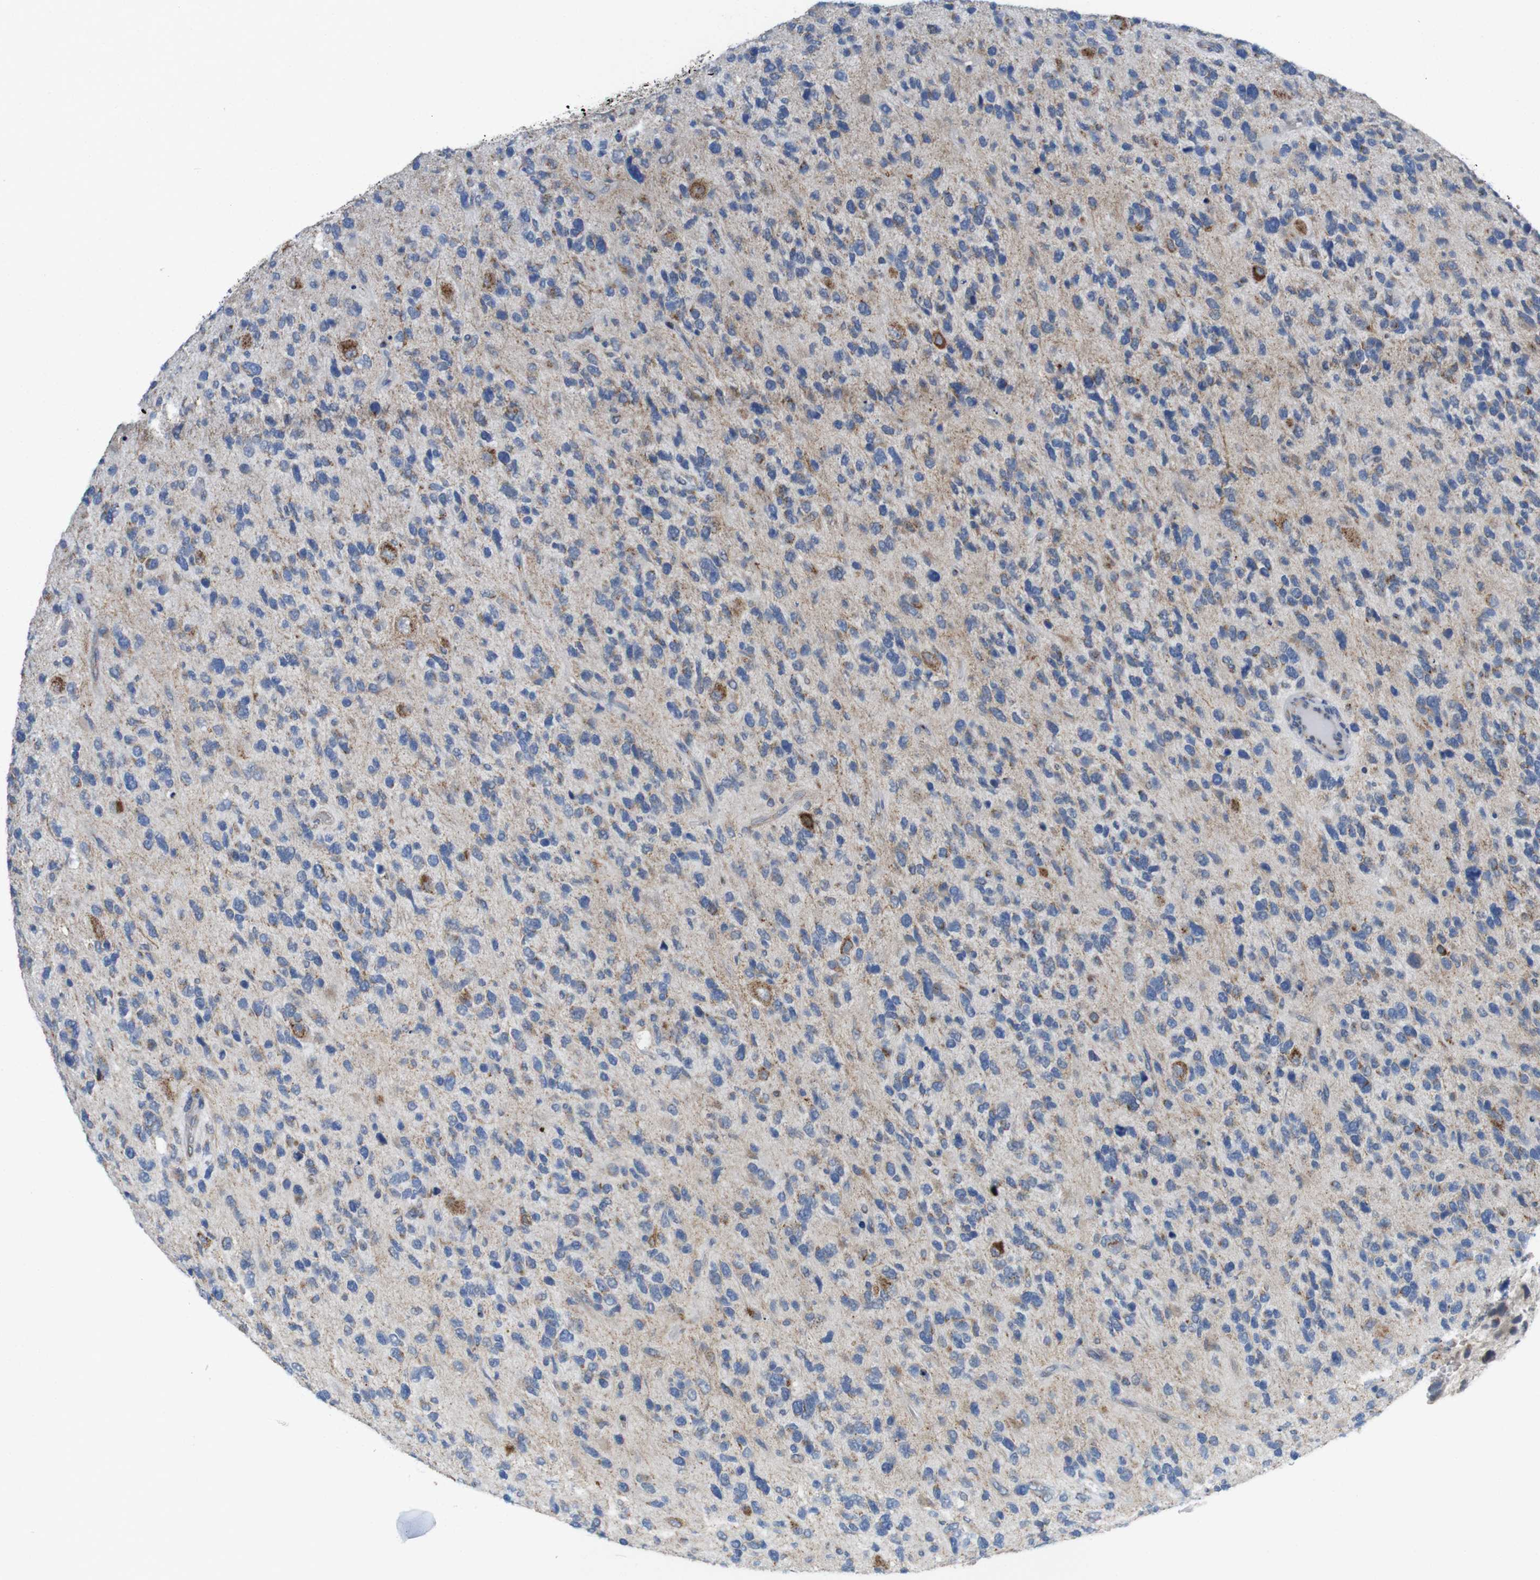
{"staining": {"intensity": "moderate", "quantity": "25%-75%", "location": "cytoplasmic/membranous"}, "tissue": "glioma", "cell_type": "Tumor cells", "image_type": "cancer", "snomed": [{"axis": "morphology", "description": "Glioma, malignant, High grade"}, {"axis": "topography", "description": "Brain"}], "caption": "Tumor cells display medium levels of moderate cytoplasmic/membranous staining in about 25%-75% of cells in glioma. The protein is shown in brown color, while the nuclei are stained blue.", "gene": "EFCAB14", "patient": {"sex": "female", "age": 58}}